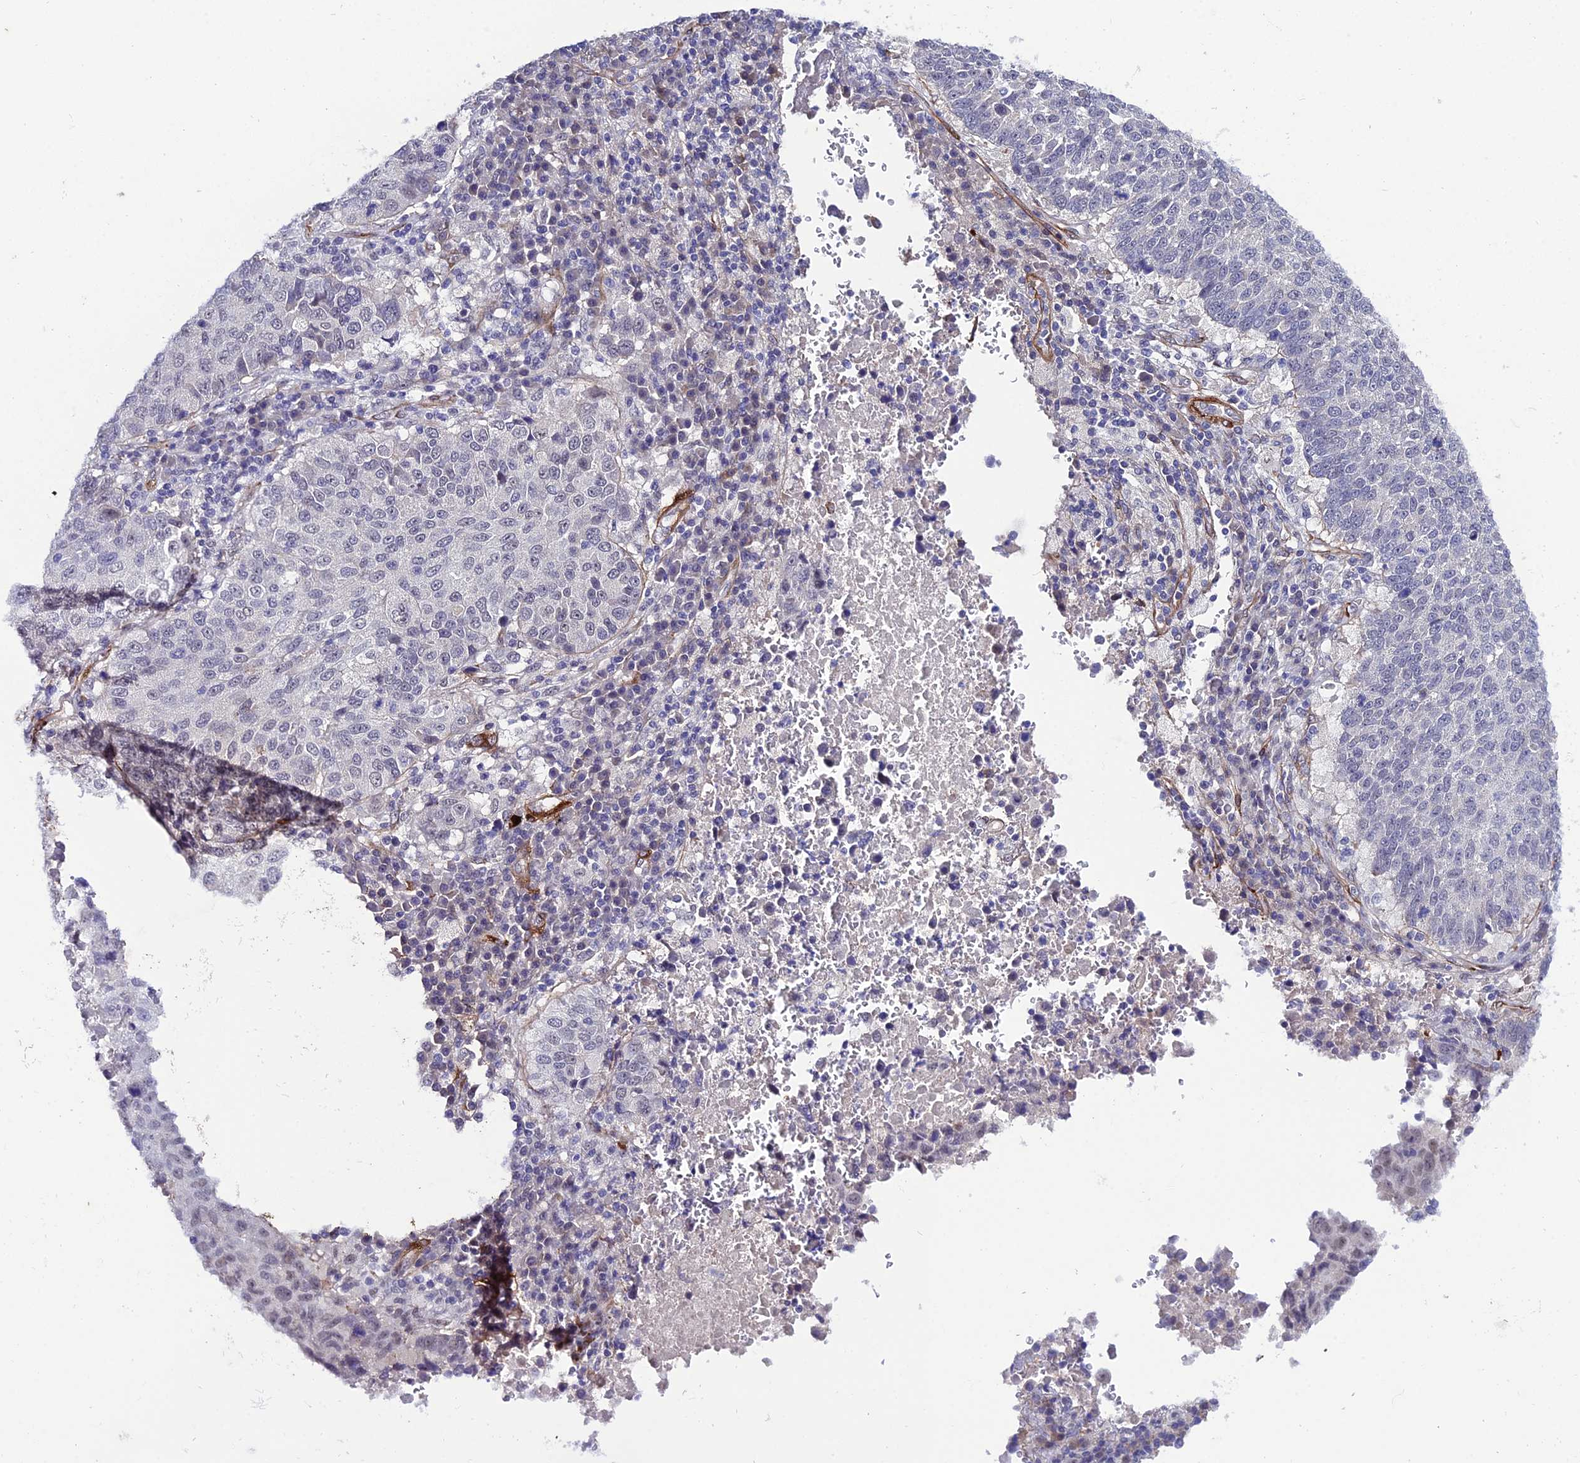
{"staining": {"intensity": "negative", "quantity": "none", "location": "none"}, "tissue": "lung cancer", "cell_type": "Tumor cells", "image_type": "cancer", "snomed": [{"axis": "morphology", "description": "Squamous cell carcinoma, NOS"}, {"axis": "topography", "description": "Lung"}], "caption": "The micrograph reveals no significant staining in tumor cells of lung cancer.", "gene": "SYT15", "patient": {"sex": "male", "age": 73}}